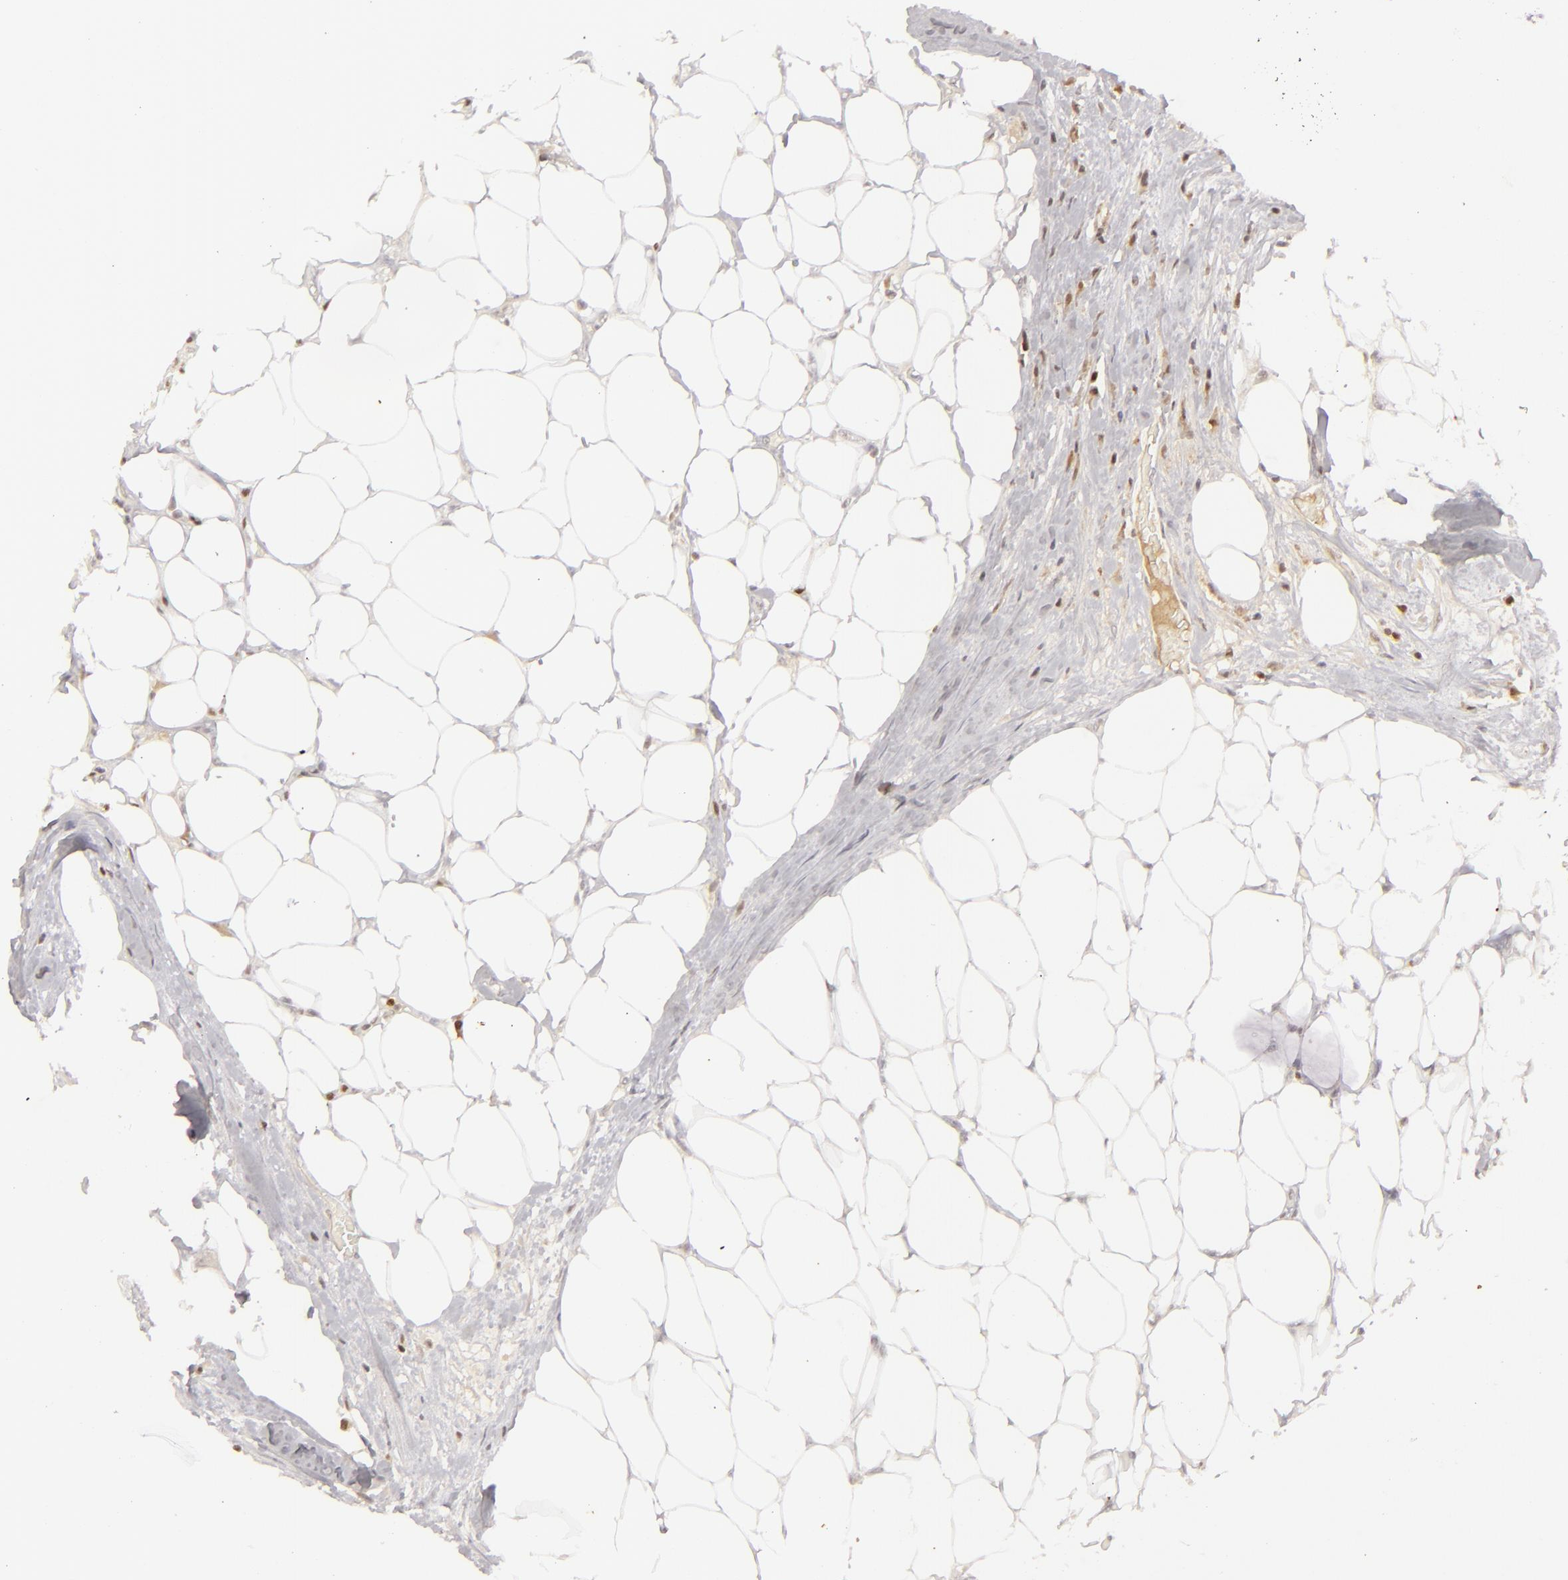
{"staining": {"intensity": "strong", "quantity": ">75%", "location": "nuclear"}, "tissue": "colorectal cancer", "cell_type": "Tumor cells", "image_type": "cancer", "snomed": [{"axis": "morphology", "description": "Adenocarcinoma, NOS"}, {"axis": "topography", "description": "Colon"}], "caption": "The micrograph reveals staining of colorectal adenocarcinoma, revealing strong nuclear protein staining (brown color) within tumor cells.", "gene": "FEN1", "patient": {"sex": "female", "age": 70}}